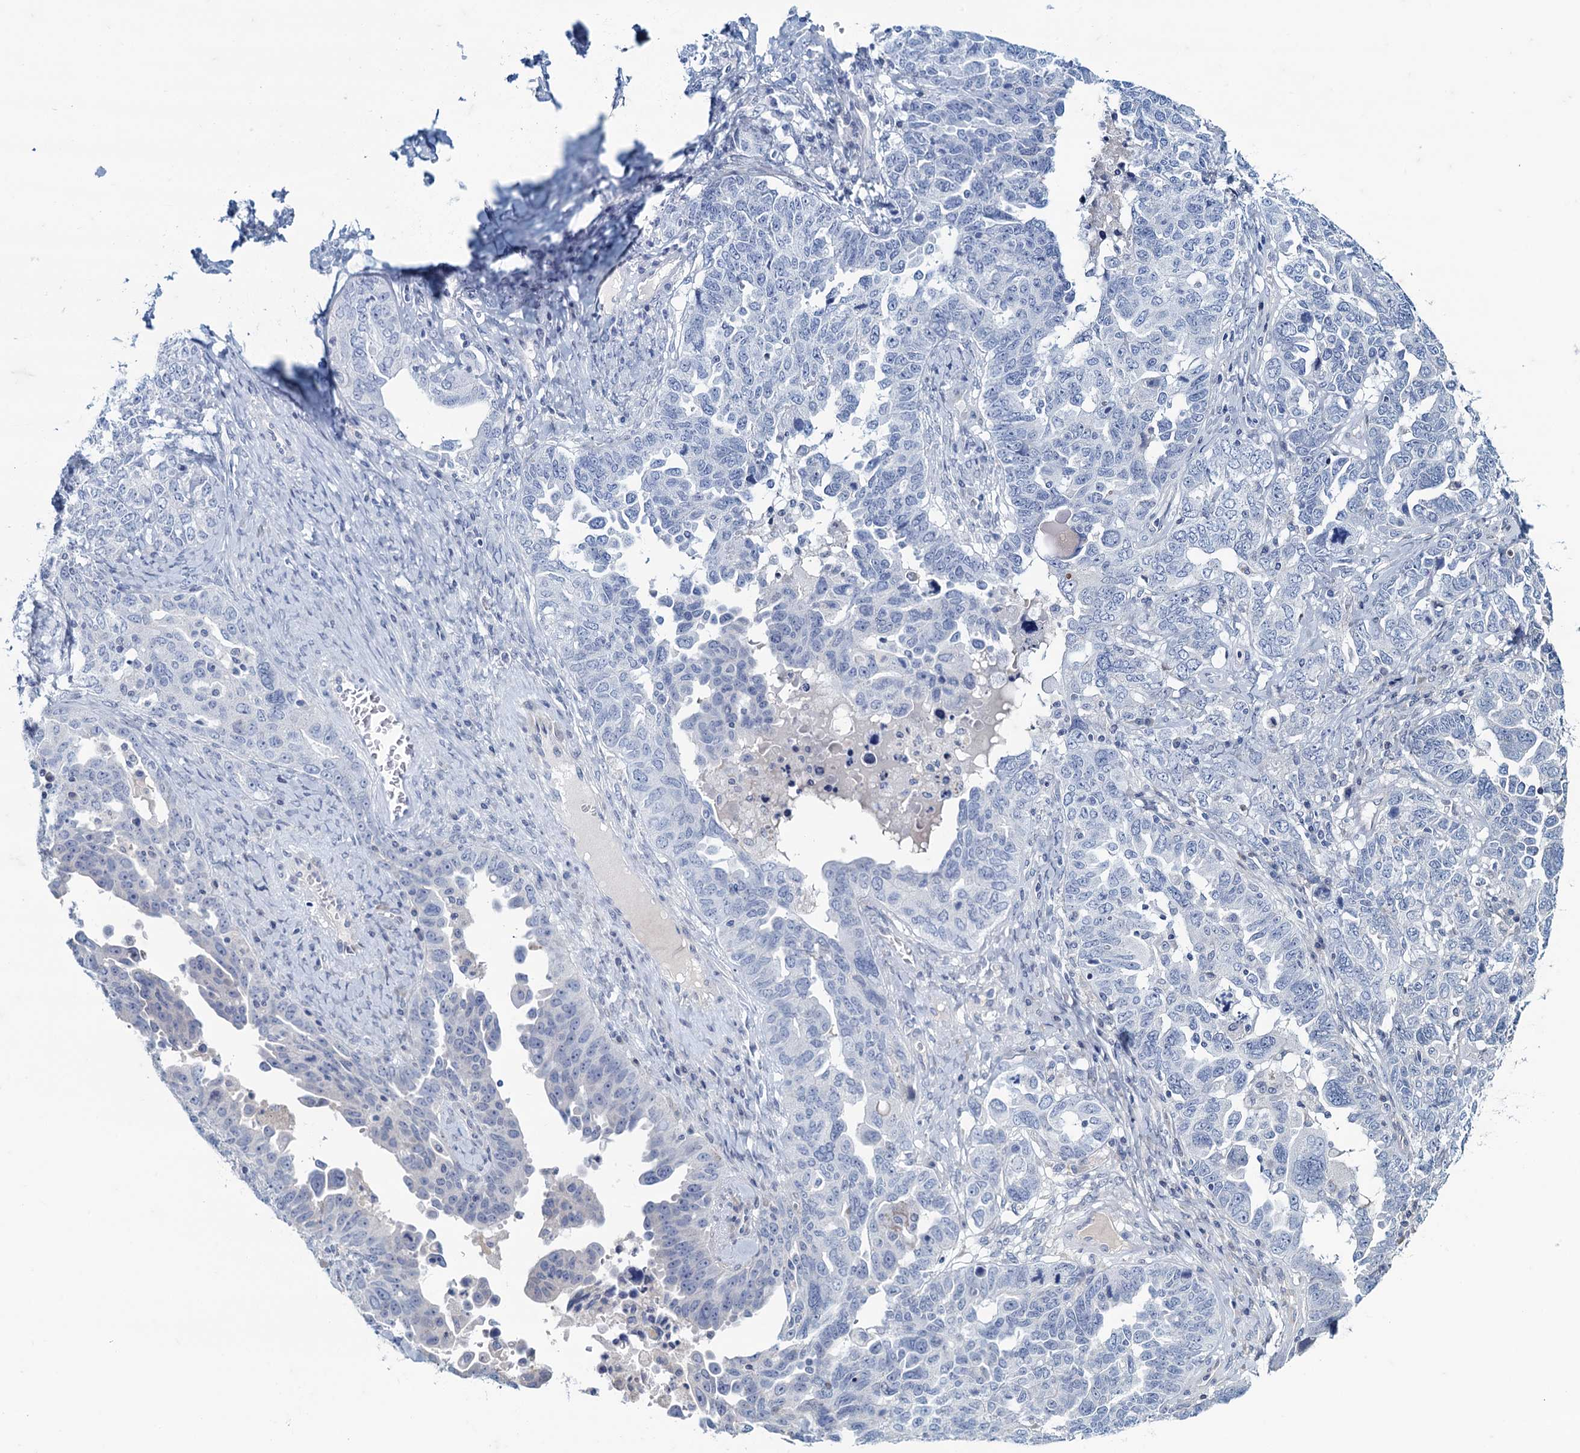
{"staining": {"intensity": "negative", "quantity": "none", "location": "none"}, "tissue": "ovarian cancer", "cell_type": "Tumor cells", "image_type": "cancer", "snomed": [{"axis": "morphology", "description": "Carcinoma, endometroid"}, {"axis": "topography", "description": "Ovary"}], "caption": "This histopathology image is of ovarian cancer stained with immunohistochemistry to label a protein in brown with the nuclei are counter-stained blue. There is no expression in tumor cells. (Stains: DAB (3,3'-diaminobenzidine) IHC with hematoxylin counter stain, Microscopy: brightfield microscopy at high magnification).", "gene": "MAP1LC3A", "patient": {"sex": "female", "age": 62}}